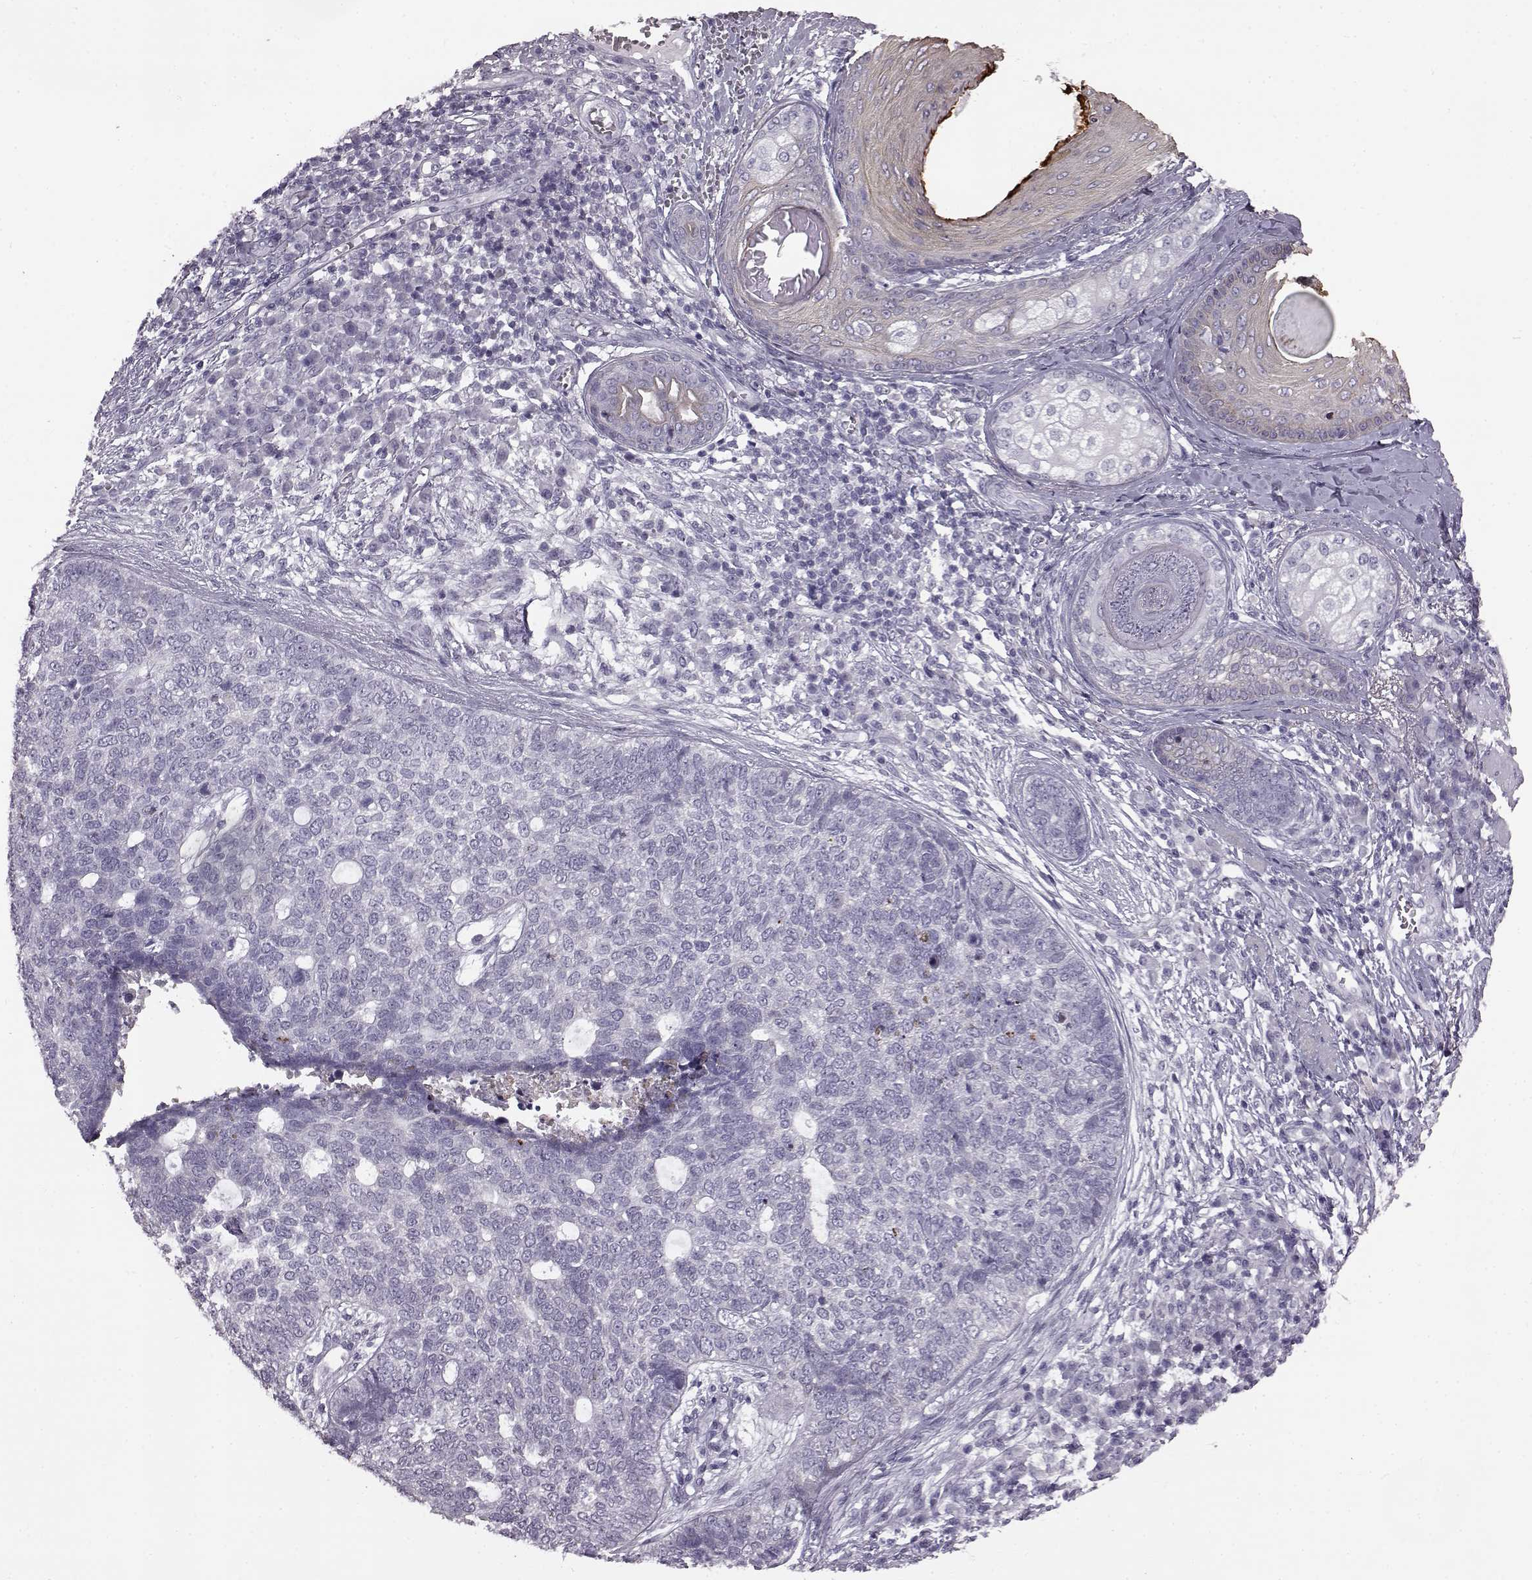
{"staining": {"intensity": "negative", "quantity": "none", "location": "none"}, "tissue": "skin cancer", "cell_type": "Tumor cells", "image_type": "cancer", "snomed": [{"axis": "morphology", "description": "Basal cell carcinoma"}, {"axis": "topography", "description": "Skin"}], "caption": "An immunohistochemistry (IHC) photomicrograph of skin cancer is shown. There is no staining in tumor cells of skin cancer.", "gene": "ODAD4", "patient": {"sex": "female", "age": 69}}